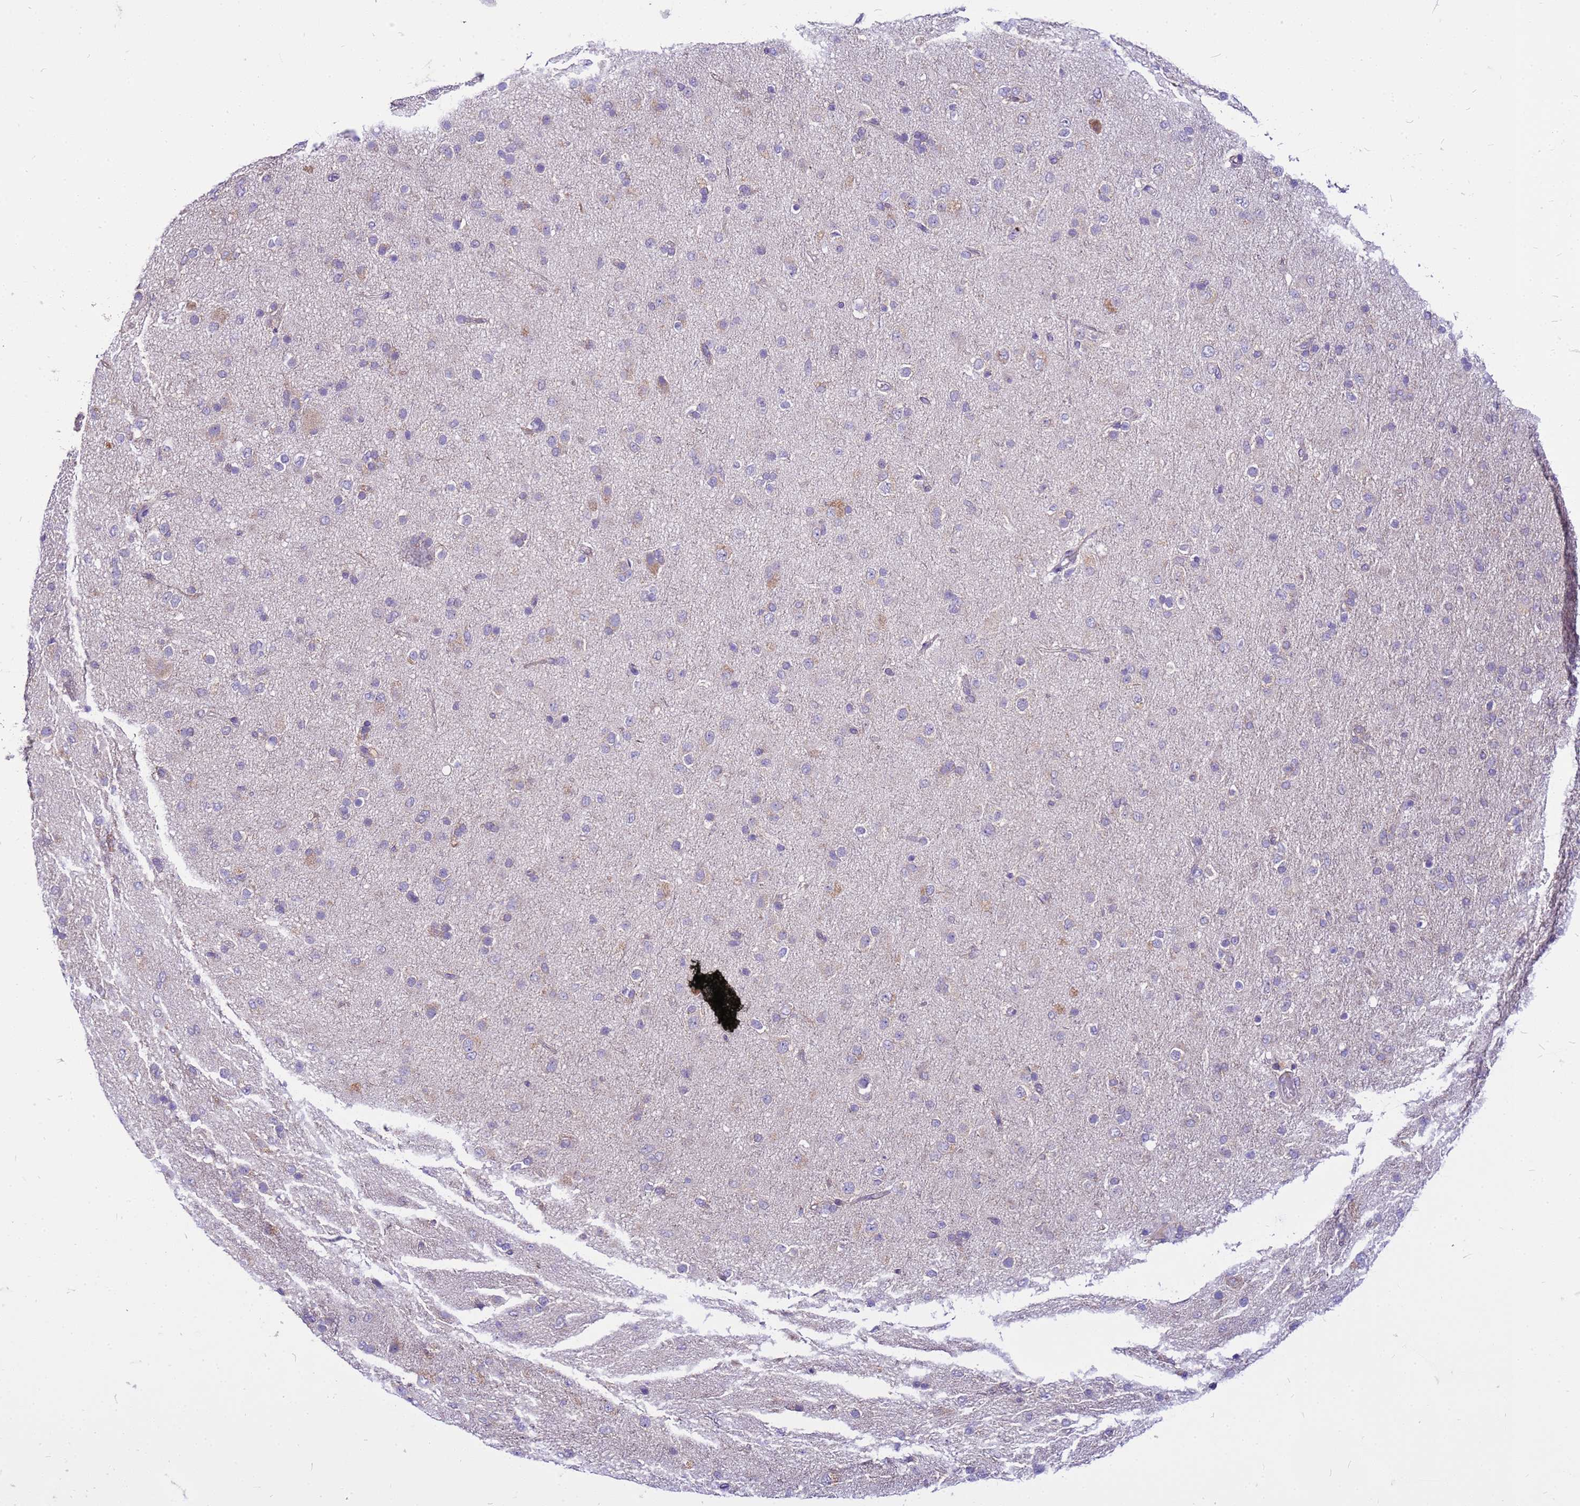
{"staining": {"intensity": "negative", "quantity": "none", "location": "none"}, "tissue": "glioma", "cell_type": "Tumor cells", "image_type": "cancer", "snomed": [{"axis": "morphology", "description": "Glioma, malignant, Low grade"}, {"axis": "topography", "description": "Brain"}], "caption": "High power microscopy image of an immunohistochemistry image of low-grade glioma (malignant), revealing no significant positivity in tumor cells.", "gene": "PKD1", "patient": {"sex": "male", "age": 65}}